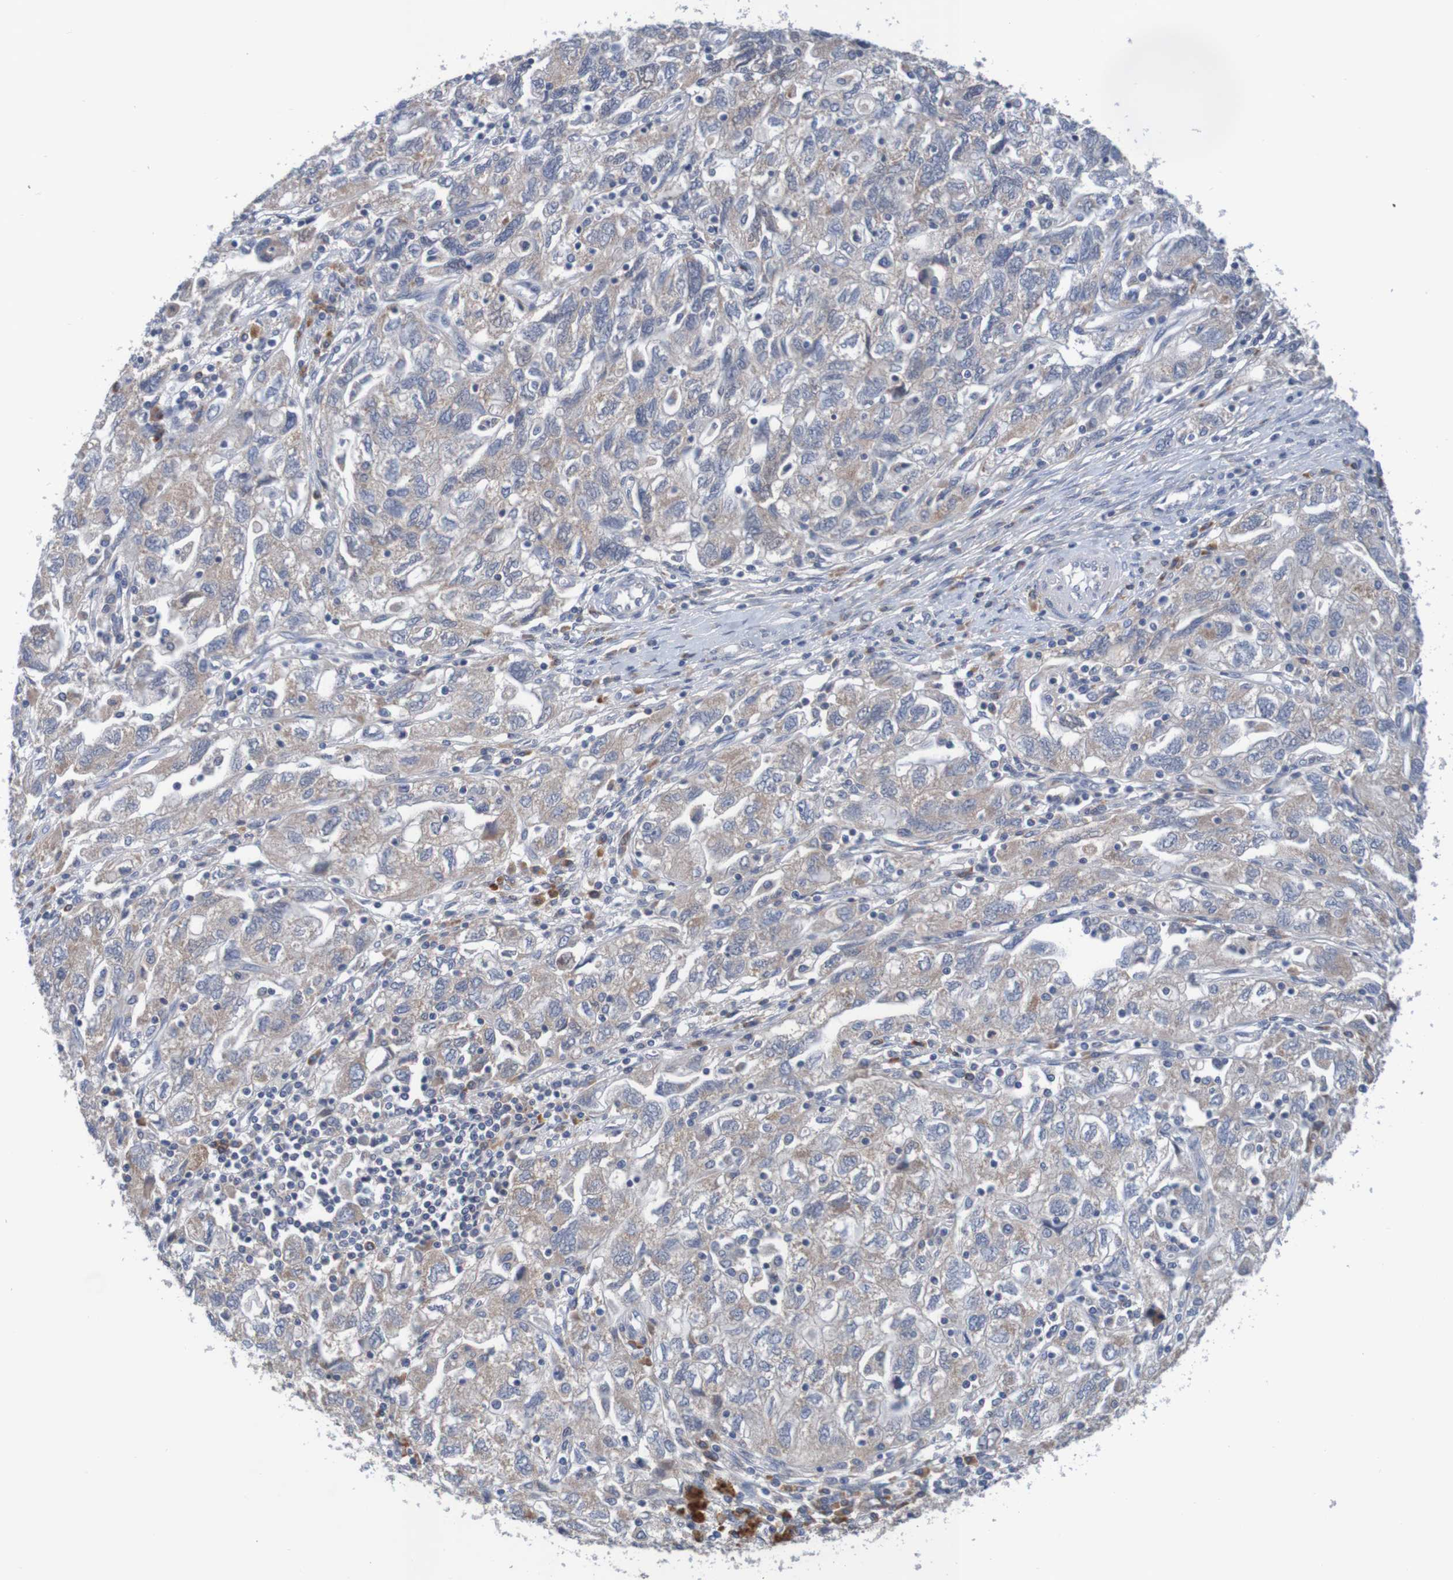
{"staining": {"intensity": "weak", "quantity": ">75%", "location": "cytoplasmic/membranous"}, "tissue": "ovarian cancer", "cell_type": "Tumor cells", "image_type": "cancer", "snomed": [{"axis": "morphology", "description": "Carcinoma, NOS"}, {"axis": "morphology", "description": "Cystadenocarcinoma, serous, NOS"}, {"axis": "topography", "description": "Ovary"}], "caption": "A brown stain labels weak cytoplasmic/membranous expression of a protein in human ovarian cancer tumor cells.", "gene": "LTA", "patient": {"sex": "female", "age": 69}}